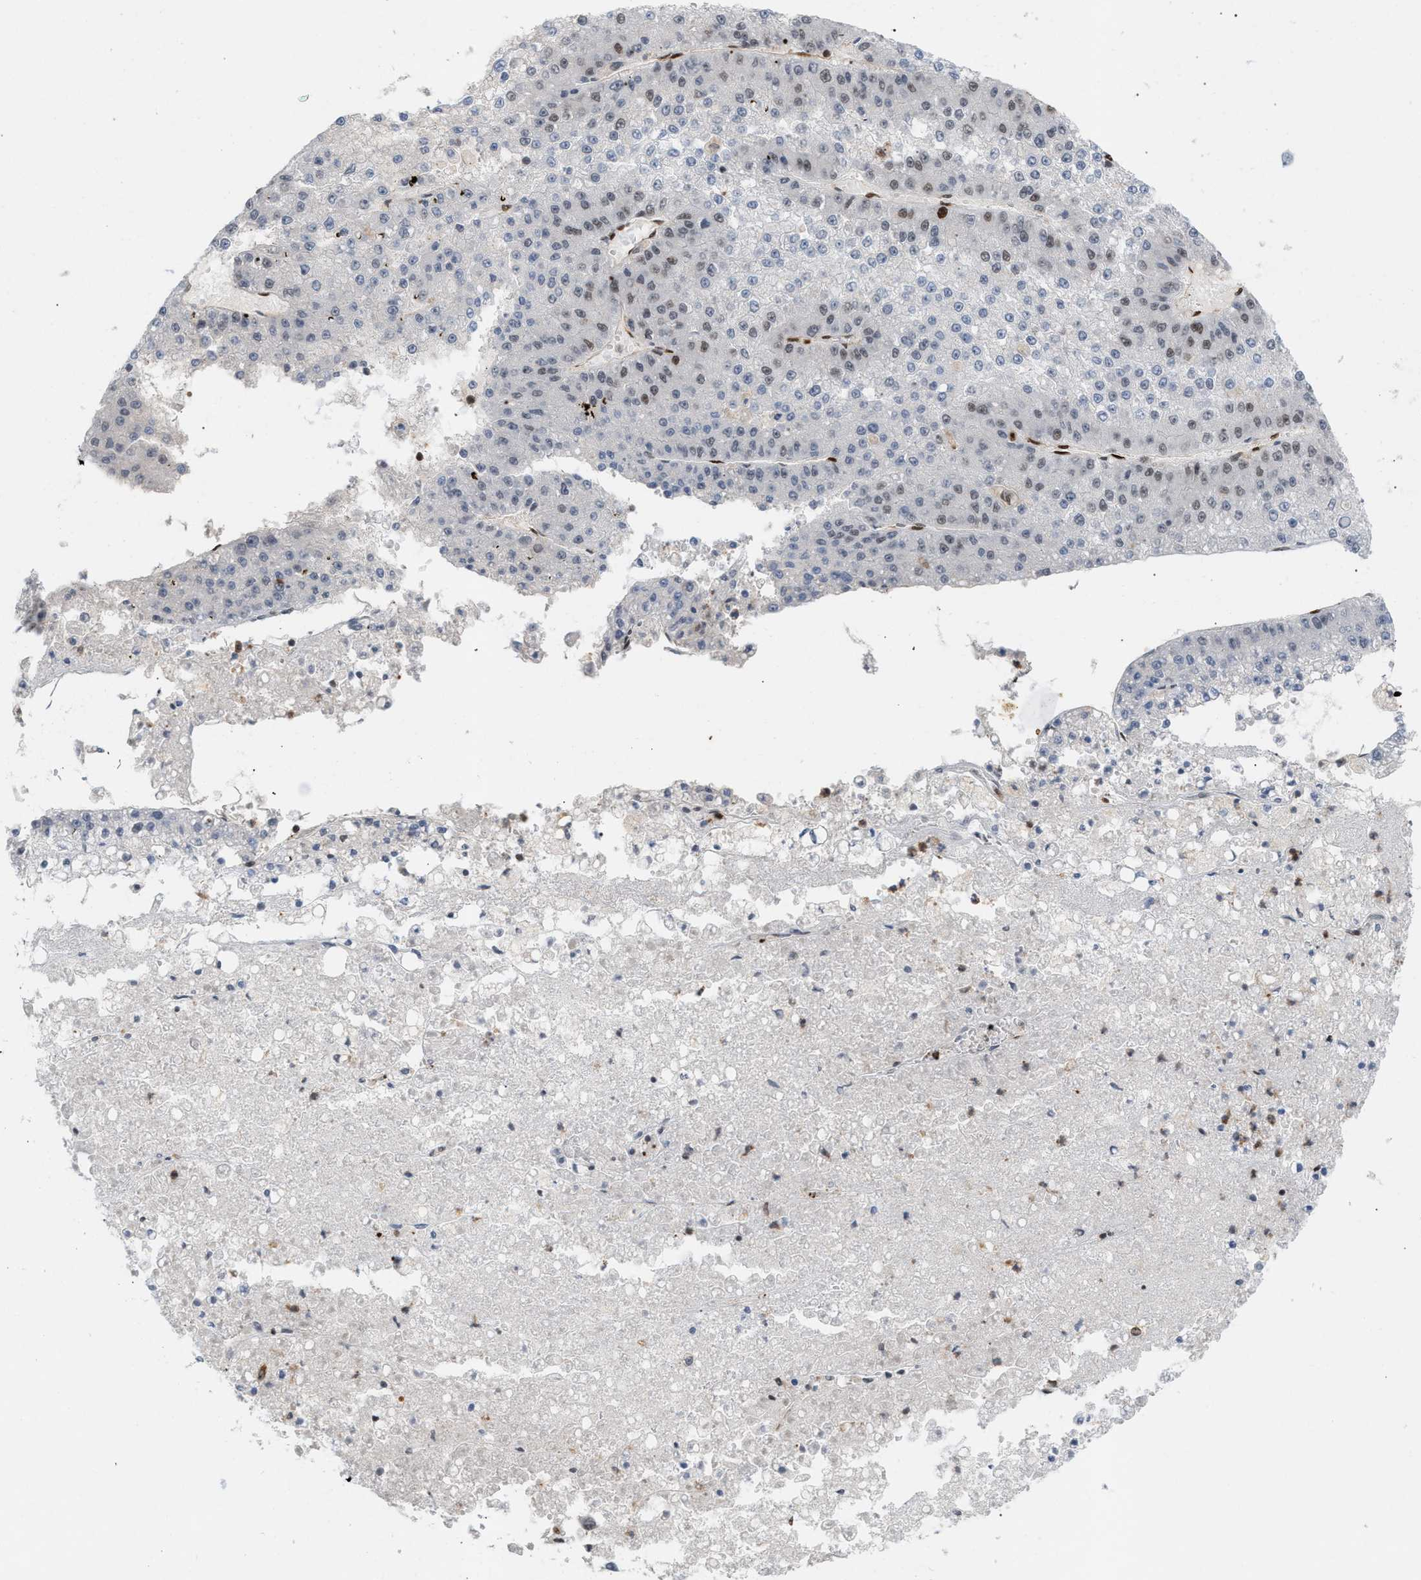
{"staining": {"intensity": "weak", "quantity": "<25%", "location": "nuclear"}, "tissue": "liver cancer", "cell_type": "Tumor cells", "image_type": "cancer", "snomed": [{"axis": "morphology", "description": "Carcinoma, Hepatocellular, NOS"}, {"axis": "topography", "description": "Liver"}], "caption": "This is a histopathology image of immunohistochemistry staining of liver hepatocellular carcinoma, which shows no expression in tumor cells. Nuclei are stained in blue.", "gene": "RNASEK-C17orf49", "patient": {"sex": "female", "age": 73}}